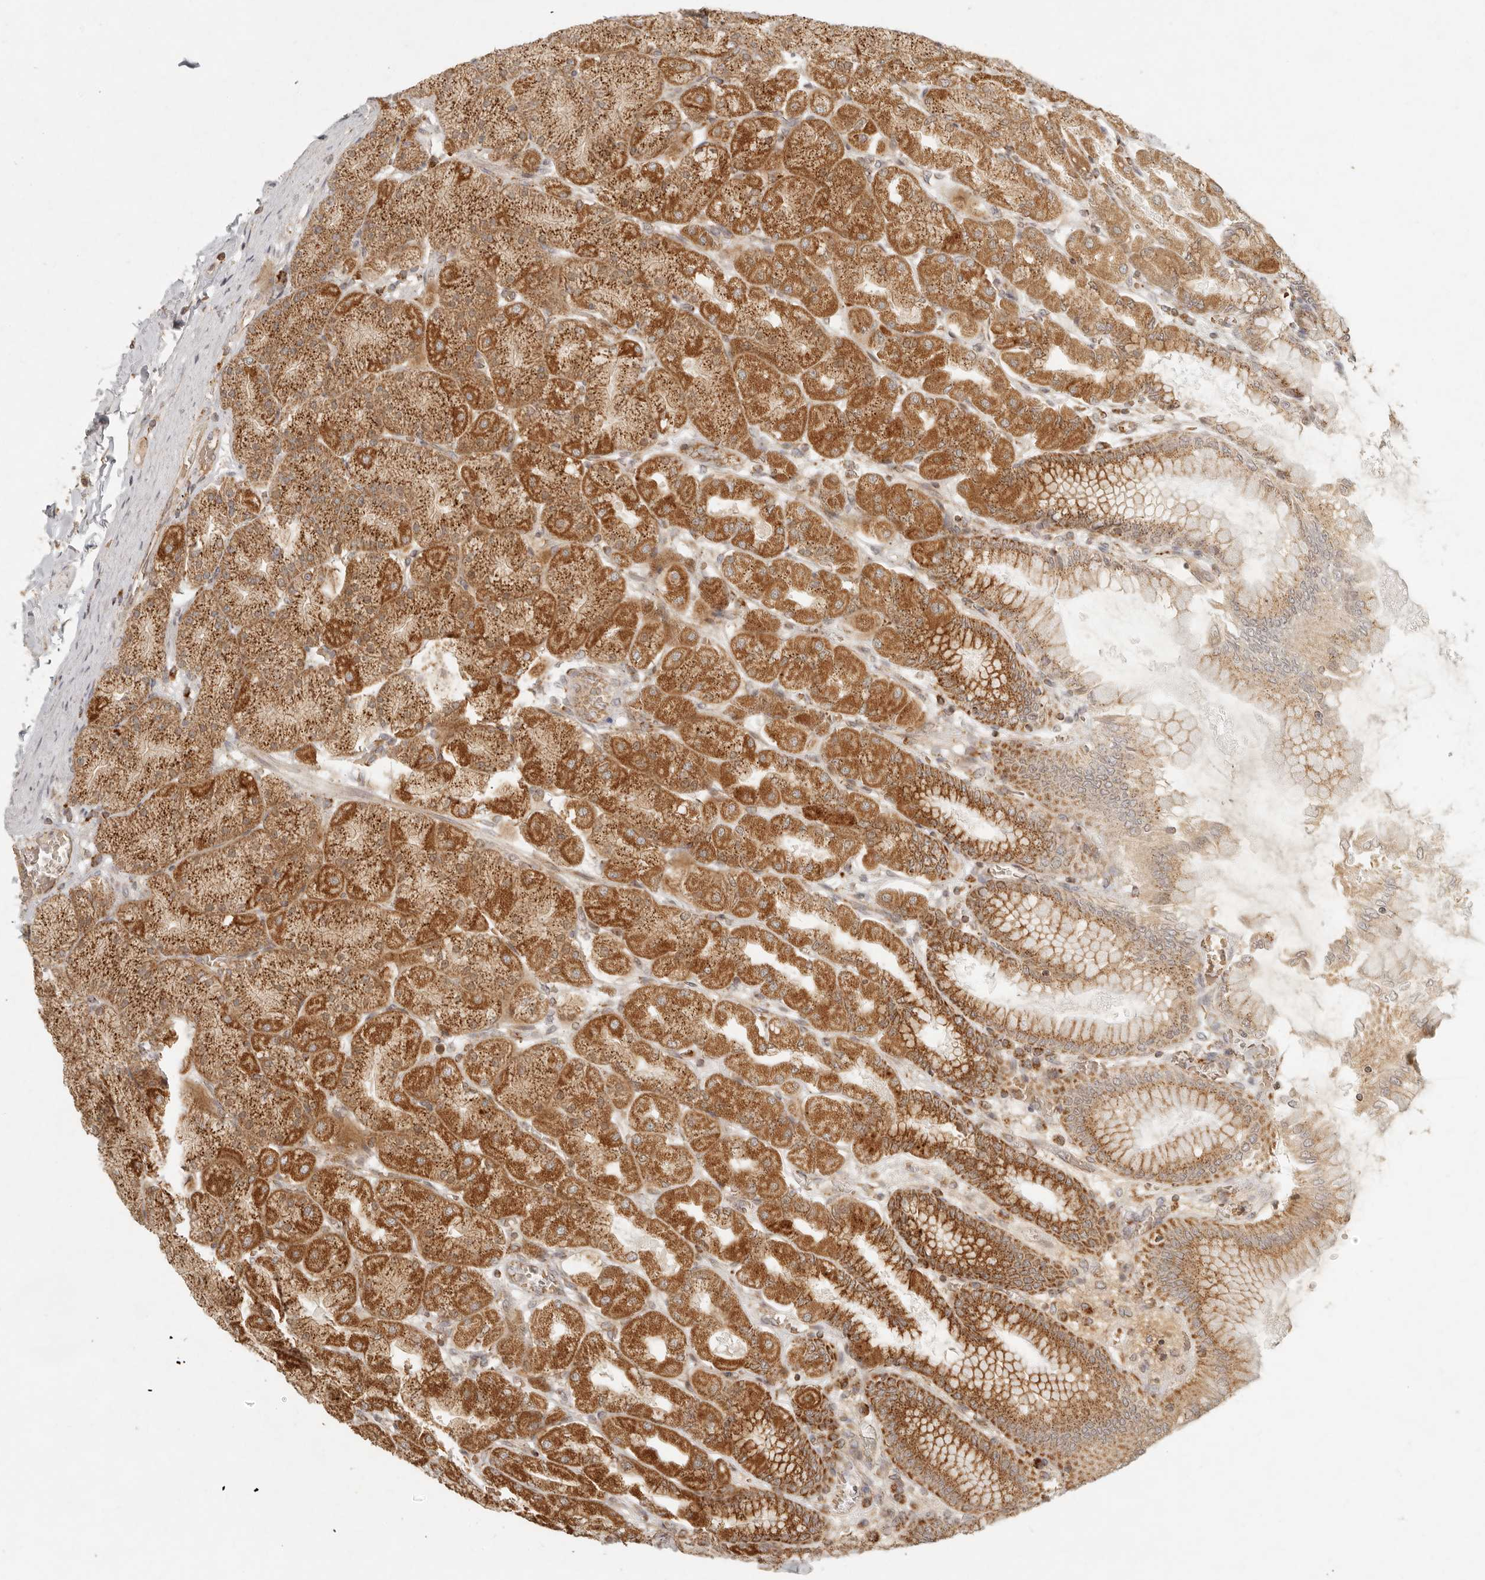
{"staining": {"intensity": "strong", "quantity": ">75%", "location": "cytoplasmic/membranous"}, "tissue": "stomach", "cell_type": "Glandular cells", "image_type": "normal", "snomed": [{"axis": "morphology", "description": "Normal tissue, NOS"}, {"axis": "topography", "description": "Stomach, upper"}], "caption": "Human stomach stained for a protein (brown) demonstrates strong cytoplasmic/membranous positive expression in about >75% of glandular cells.", "gene": "MRPL55", "patient": {"sex": "female", "age": 56}}